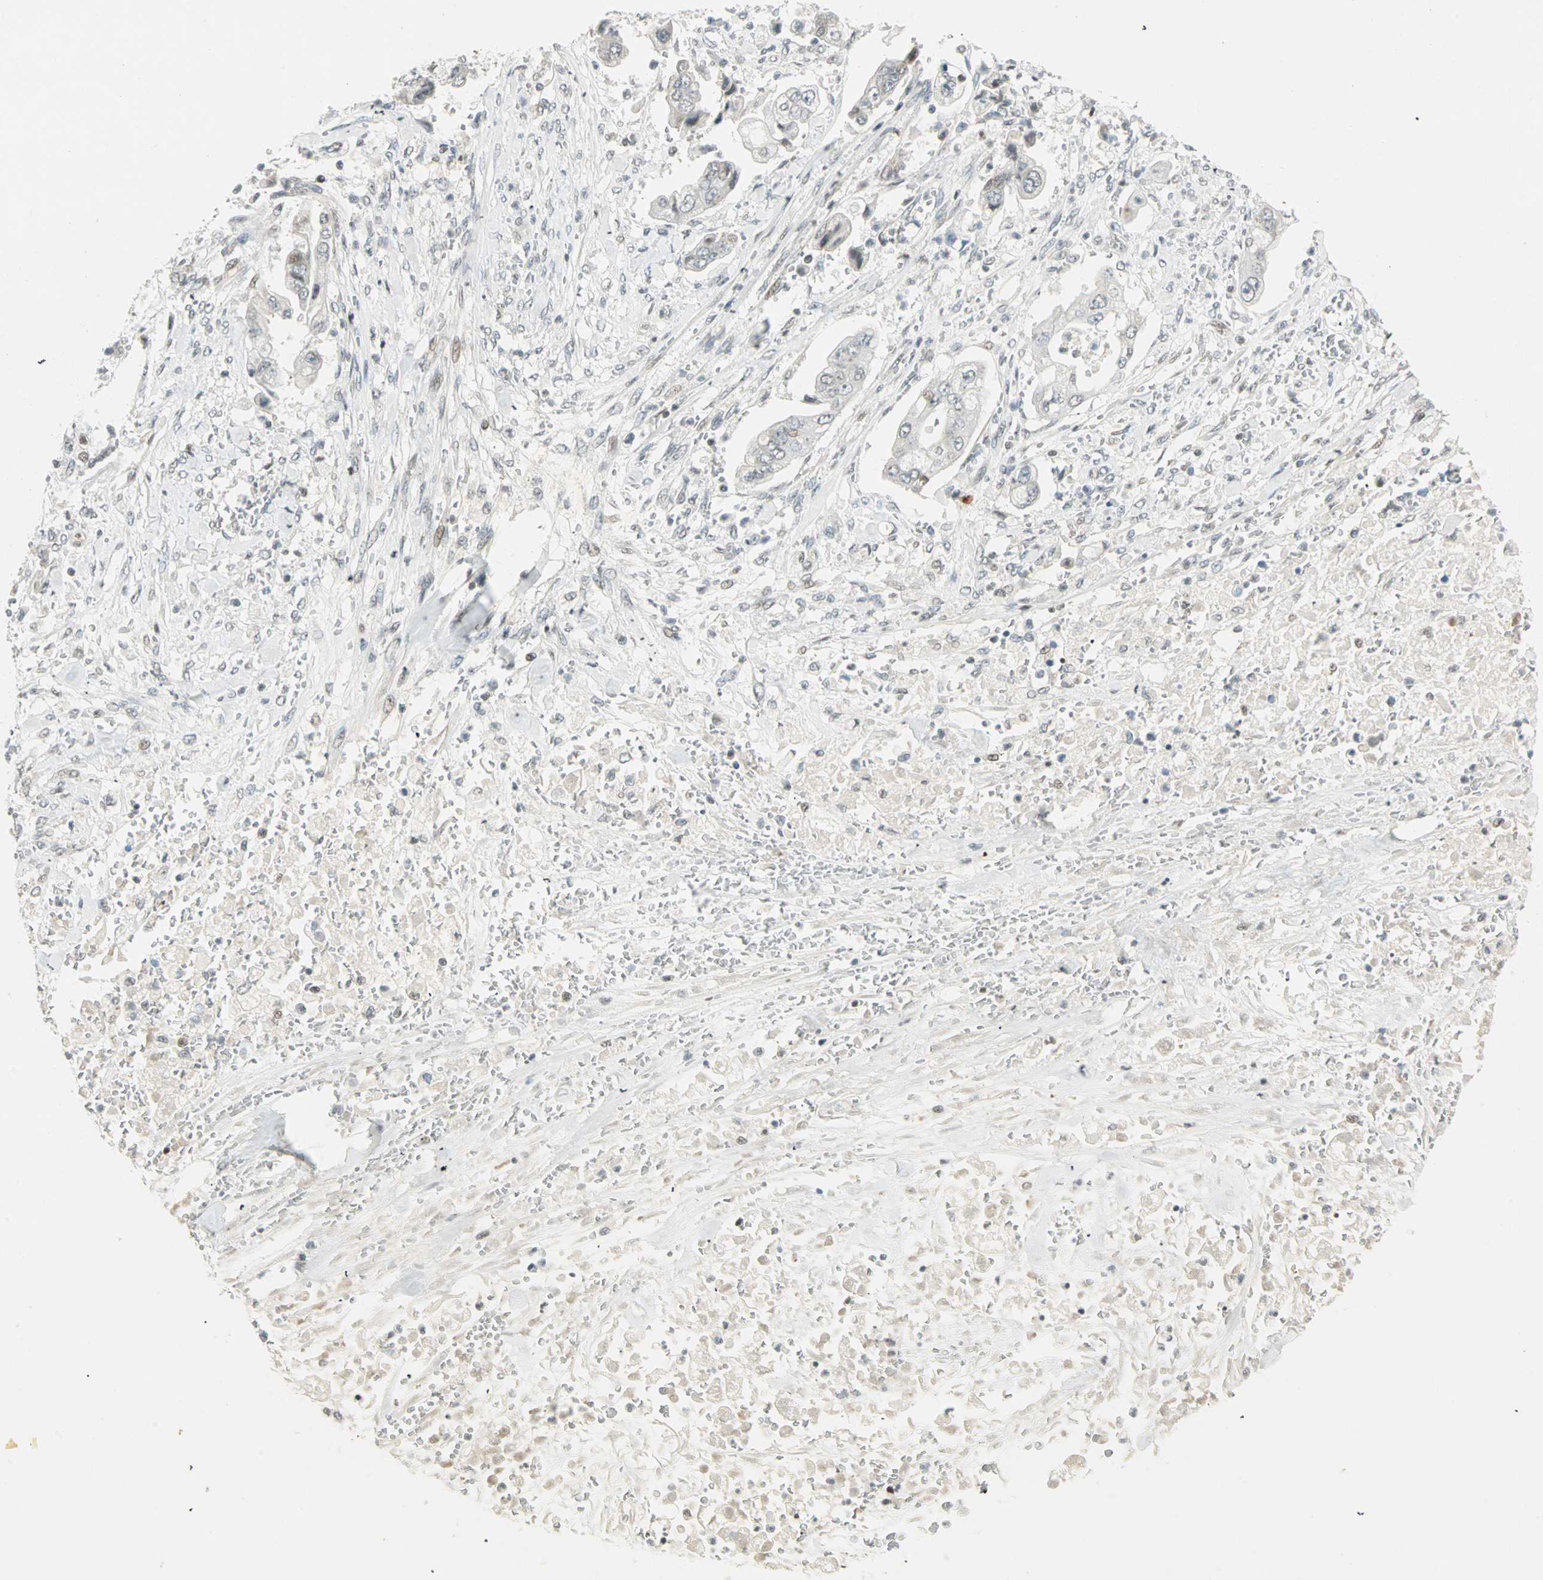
{"staining": {"intensity": "weak", "quantity": "<25%", "location": "nuclear"}, "tissue": "stomach cancer", "cell_type": "Tumor cells", "image_type": "cancer", "snomed": [{"axis": "morphology", "description": "Adenocarcinoma, NOS"}, {"axis": "topography", "description": "Stomach"}], "caption": "There is no significant positivity in tumor cells of stomach cancer.", "gene": "SMAD3", "patient": {"sex": "male", "age": 62}}